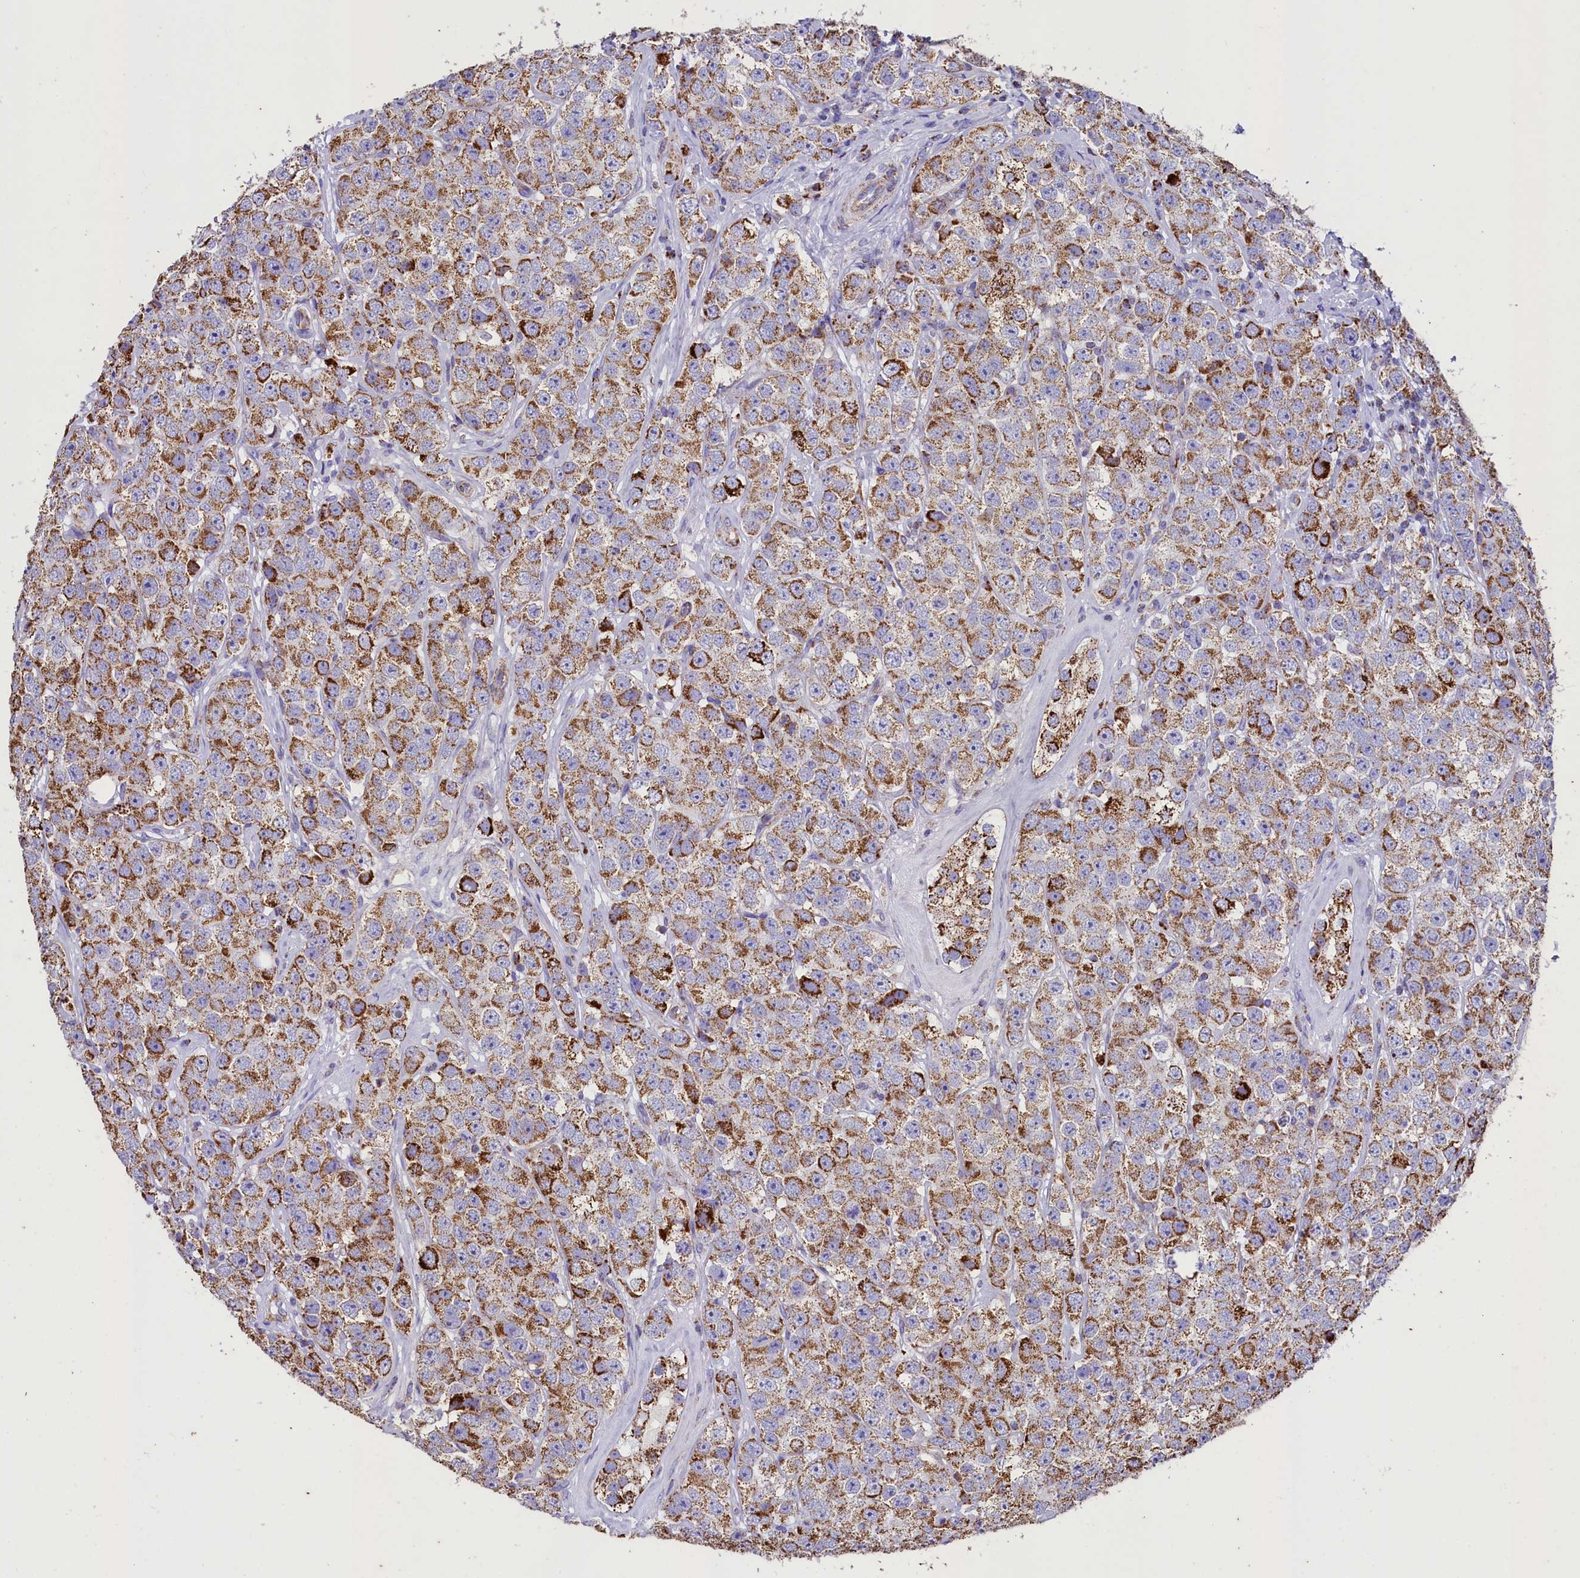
{"staining": {"intensity": "moderate", "quantity": ">75%", "location": "cytoplasmic/membranous"}, "tissue": "testis cancer", "cell_type": "Tumor cells", "image_type": "cancer", "snomed": [{"axis": "morphology", "description": "Seminoma, NOS"}, {"axis": "topography", "description": "Testis"}], "caption": "Immunohistochemical staining of testis cancer (seminoma) exhibits medium levels of moderate cytoplasmic/membranous positivity in approximately >75% of tumor cells.", "gene": "IDH3A", "patient": {"sex": "male", "age": 28}}